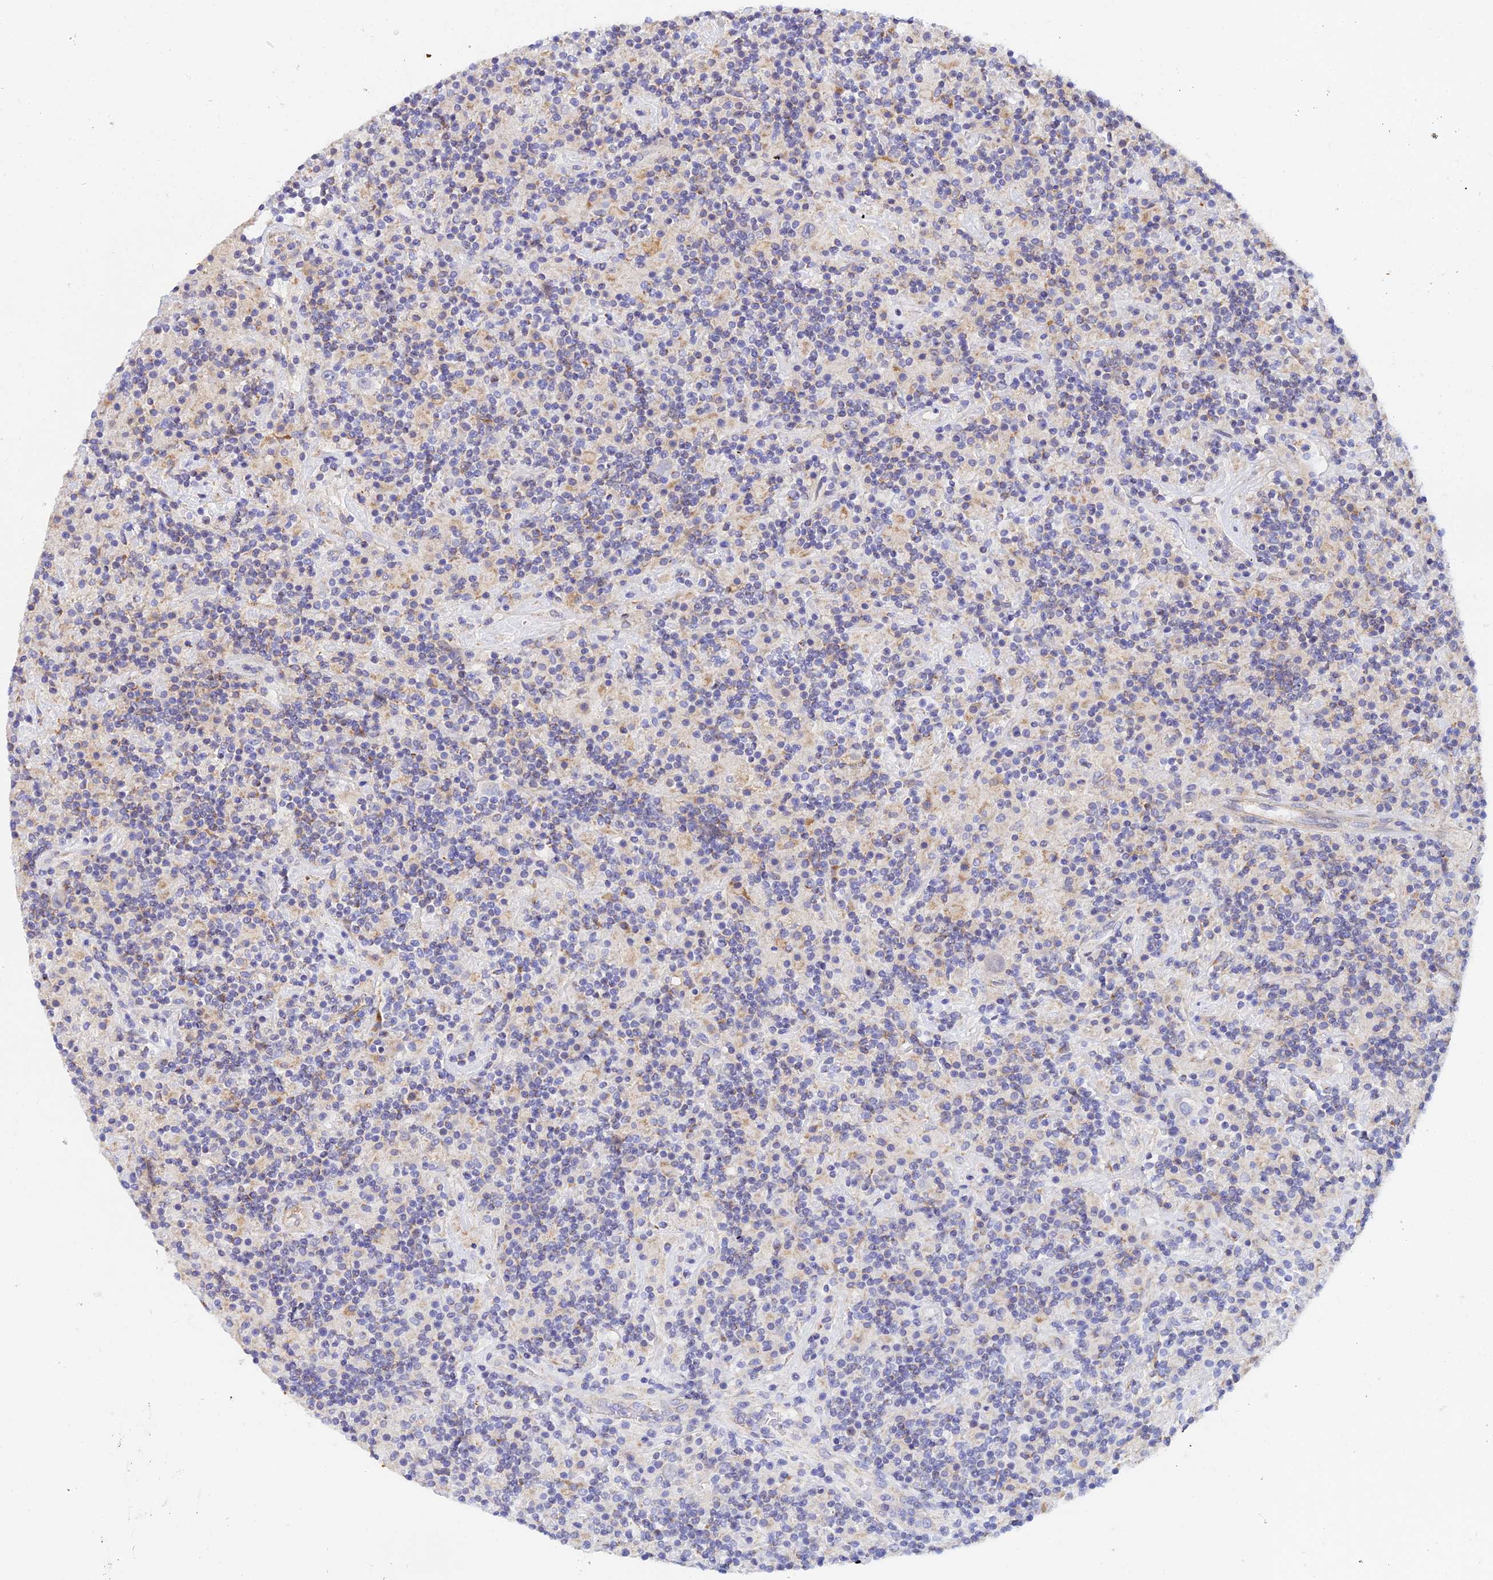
{"staining": {"intensity": "negative", "quantity": "none", "location": "none"}, "tissue": "lymphoma", "cell_type": "Tumor cells", "image_type": "cancer", "snomed": [{"axis": "morphology", "description": "Hodgkin's disease, NOS"}, {"axis": "topography", "description": "Lymph node"}], "caption": "This is an immunohistochemistry (IHC) histopathology image of Hodgkin's disease. There is no staining in tumor cells.", "gene": "ACOT2", "patient": {"sex": "male", "age": 70}}